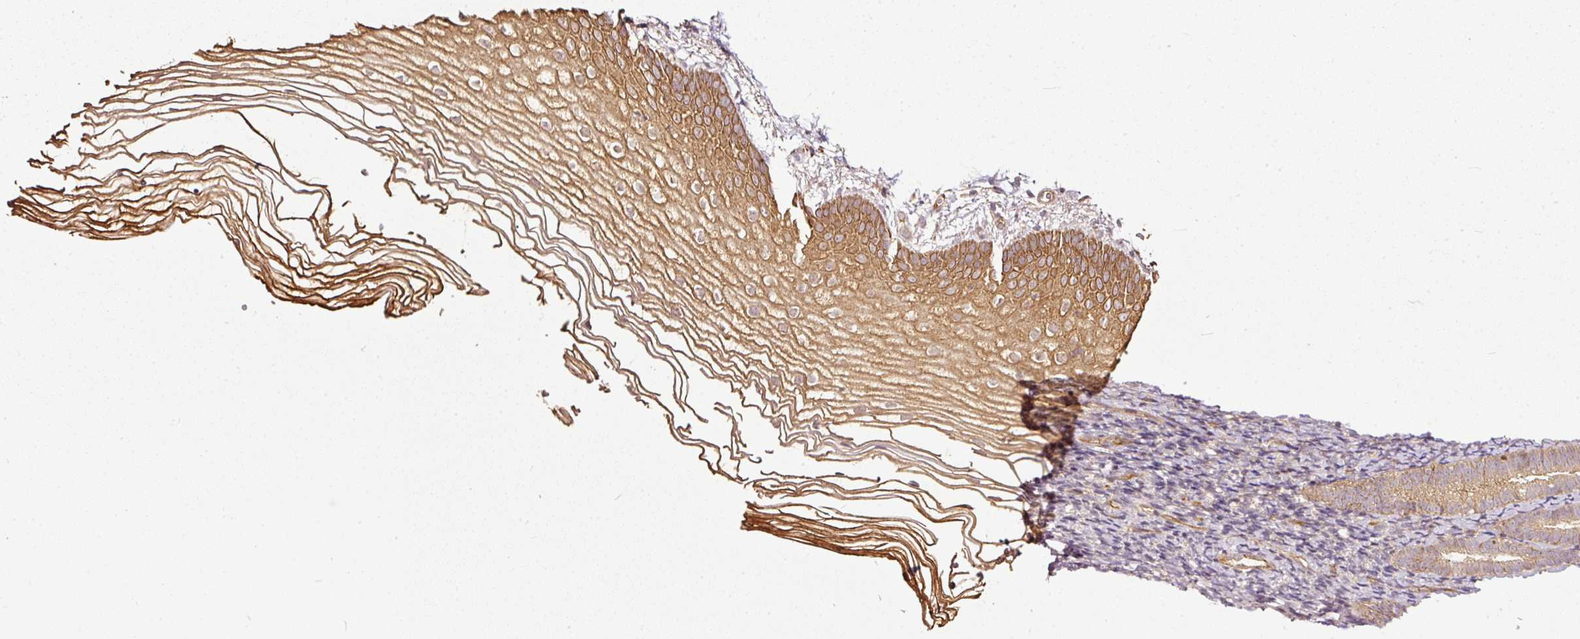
{"staining": {"intensity": "moderate", "quantity": ">75%", "location": "cytoplasmic/membranous"}, "tissue": "vagina", "cell_type": "Squamous epithelial cells", "image_type": "normal", "snomed": [{"axis": "morphology", "description": "Normal tissue, NOS"}, {"axis": "topography", "description": "Vagina"}], "caption": "DAB (3,3'-diaminobenzidine) immunohistochemical staining of normal vagina shows moderate cytoplasmic/membranous protein staining in about >75% of squamous epithelial cells.", "gene": "MIF4GD", "patient": {"sex": "female", "age": 56}}